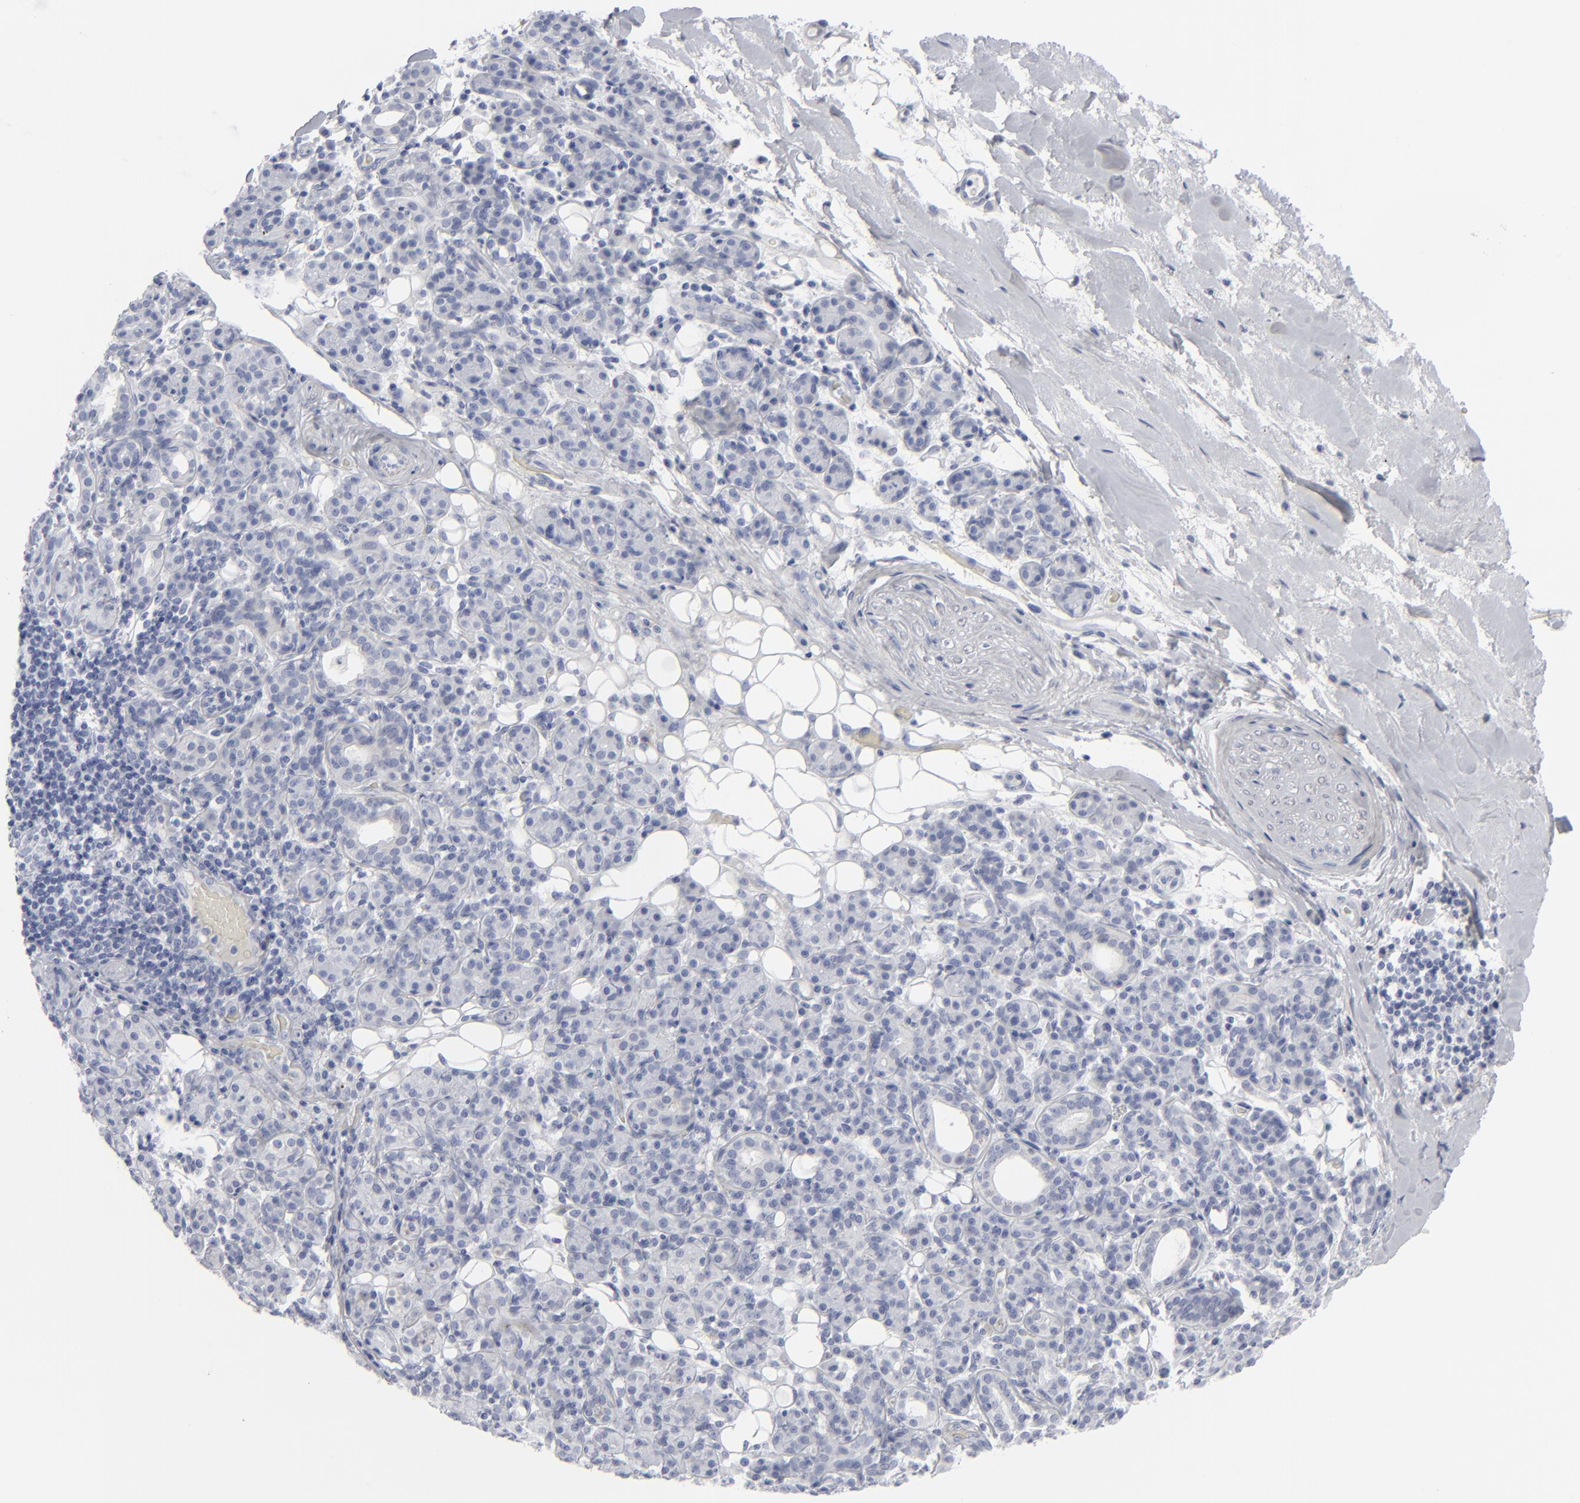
{"staining": {"intensity": "negative", "quantity": "none", "location": "none"}, "tissue": "skin cancer", "cell_type": "Tumor cells", "image_type": "cancer", "snomed": [{"axis": "morphology", "description": "Squamous cell carcinoma, NOS"}, {"axis": "topography", "description": "Skin"}], "caption": "IHC photomicrograph of neoplastic tissue: skin squamous cell carcinoma stained with DAB shows no significant protein staining in tumor cells.", "gene": "MSLN", "patient": {"sex": "male", "age": 84}}